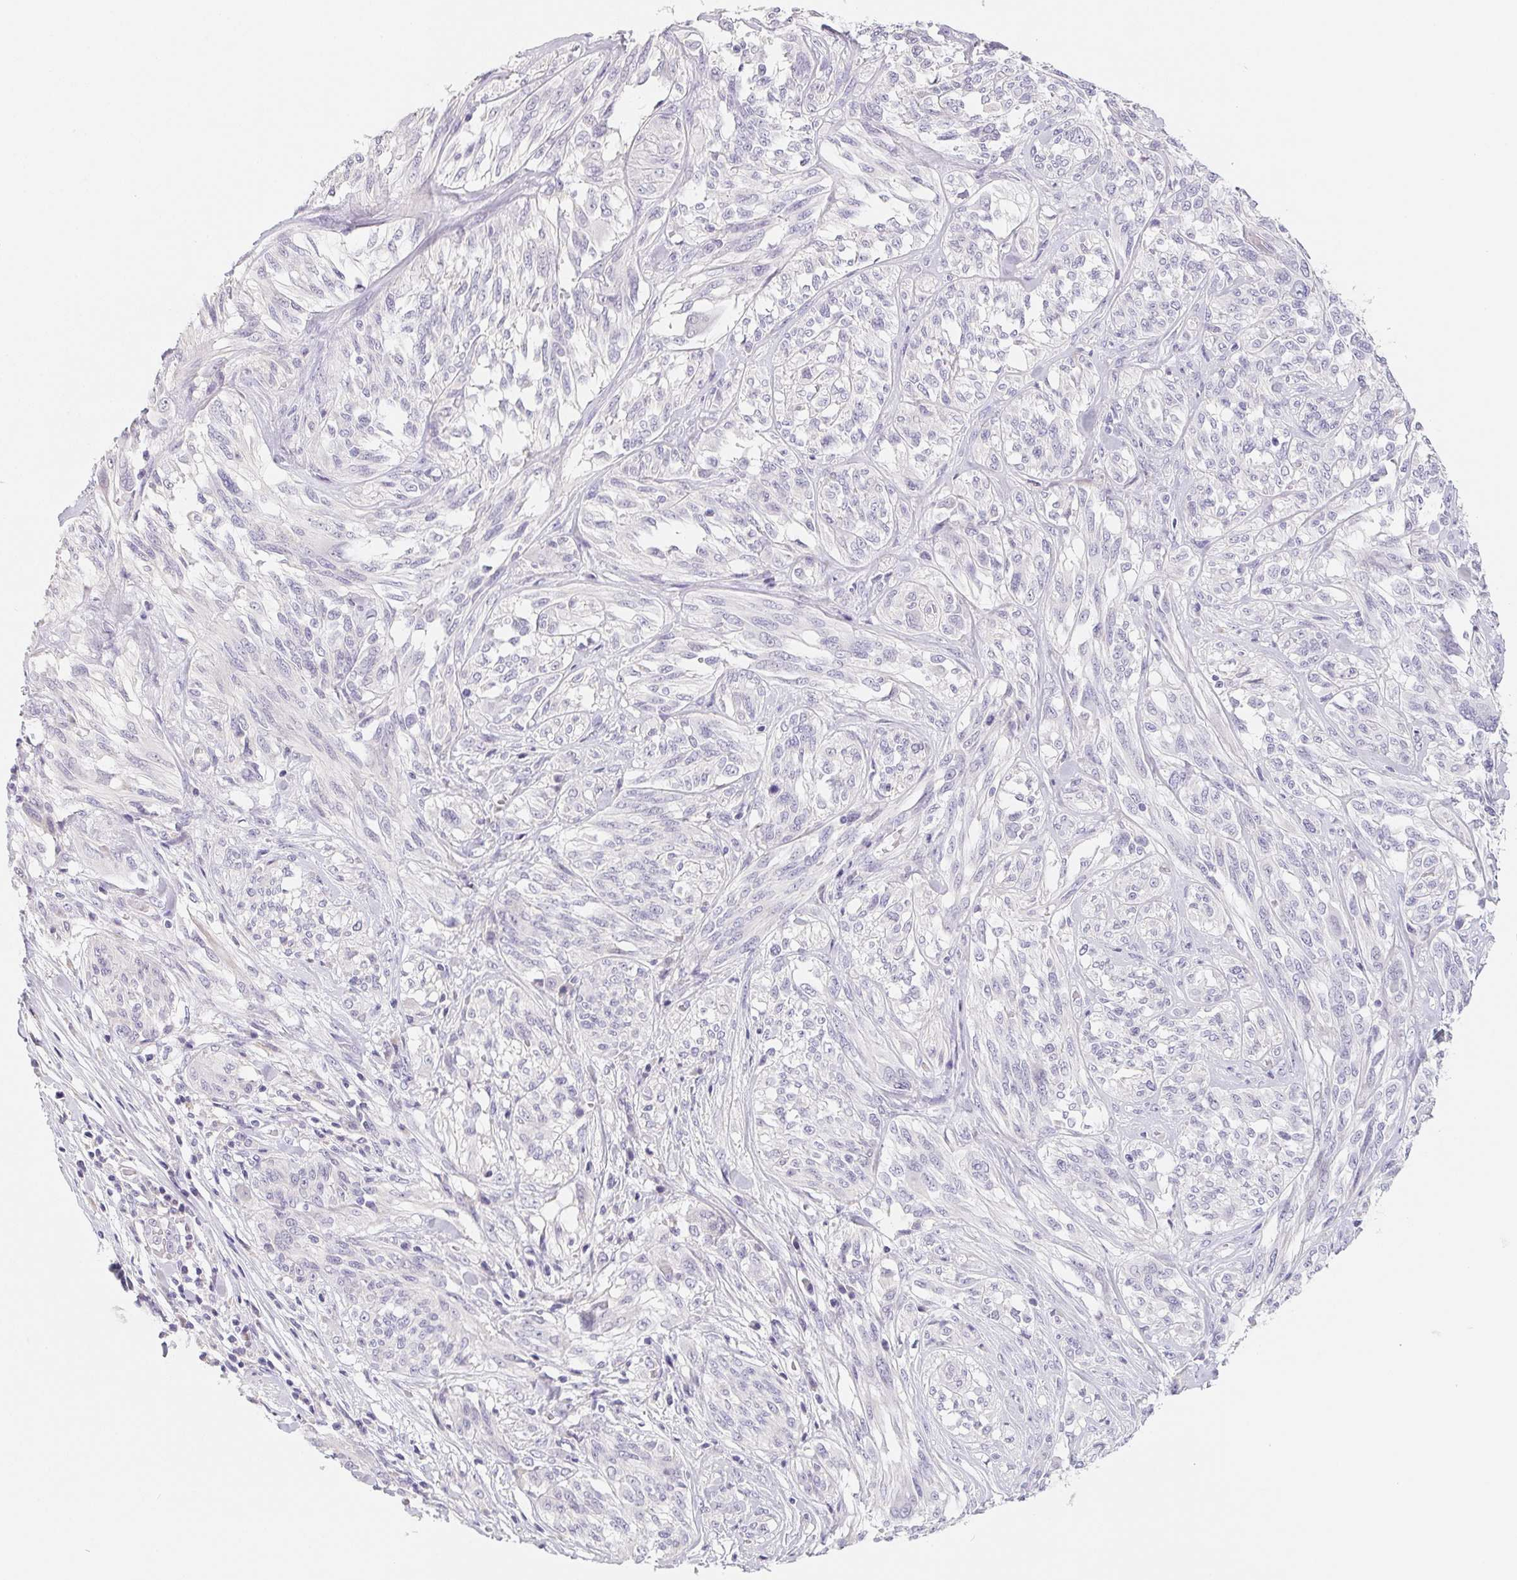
{"staining": {"intensity": "negative", "quantity": "none", "location": "none"}, "tissue": "melanoma", "cell_type": "Tumor cells", "image_type": "cancer", "snomed": [{"axis": "morphology", "description": "Malignant melanoma, NOS"}, {"axis": "topography", "description": "Skin"}], "caption": "Human malignant melanoma stained for a protein using immunohistochemistry reveals no positivity in tumor cells.", "gene": "FDX1", "patient": {"sex": "female", "age": 91}}